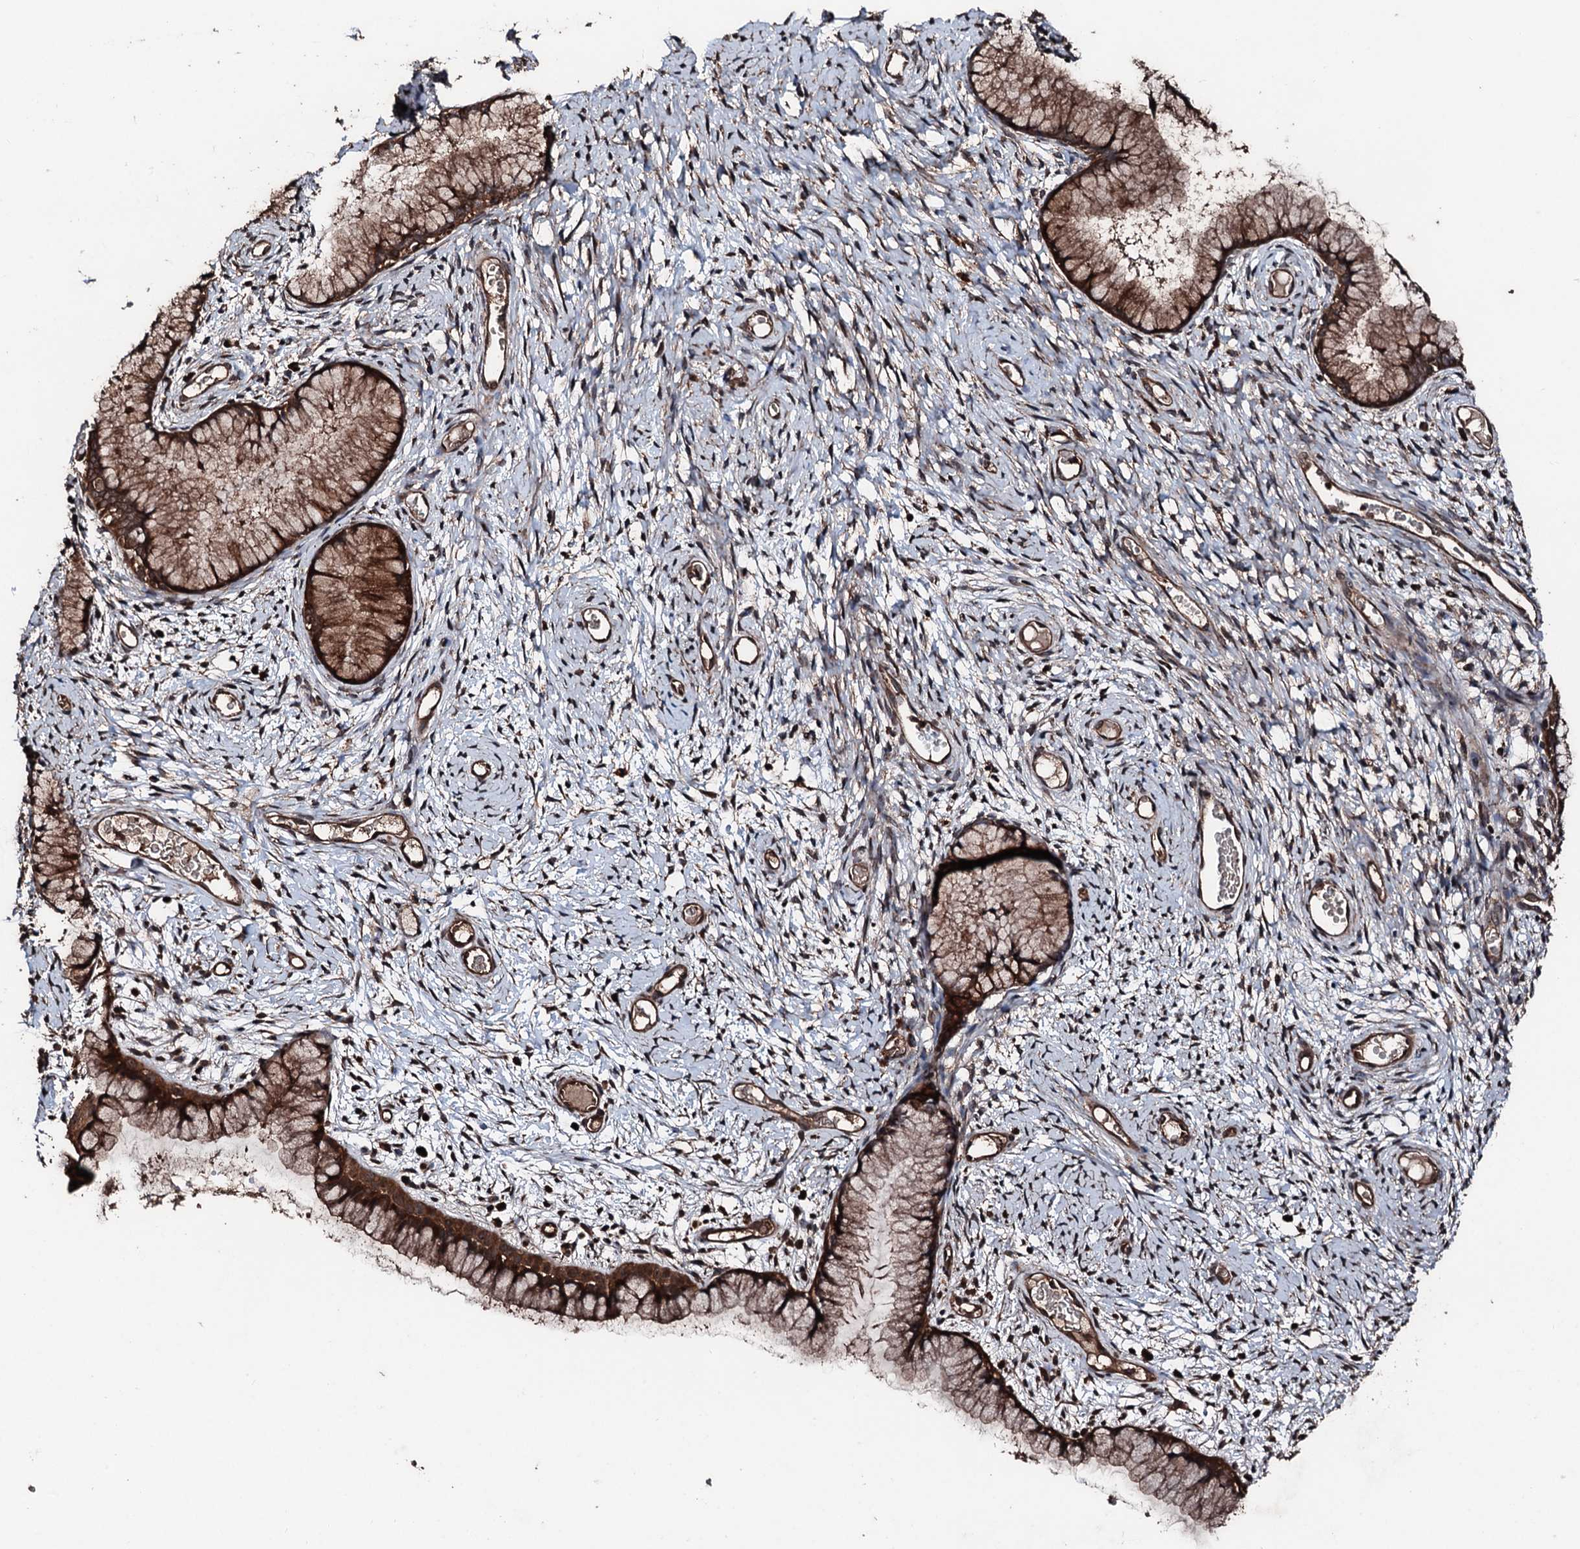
{"staining": {"intensity": "strong", "quantity": ">75%", "location": "cytoplasmic/membranous"}, "tissue": "cervix", "cell_type": "Glandular cells", "image_type": "normal", "snomed": [{"axis": "morphology", "description": "Normal tissue, NOS"}, {"axis": "topography", "description": "Cervix"}], "caption": "Immunohistochemical staining of normal human cervix shows high levels of strong cytoplasmic/membranous staining in approximately >75% of glandular cells.", "gene": "KIF18A", "patient": {"sex": "female", "age": 42}}